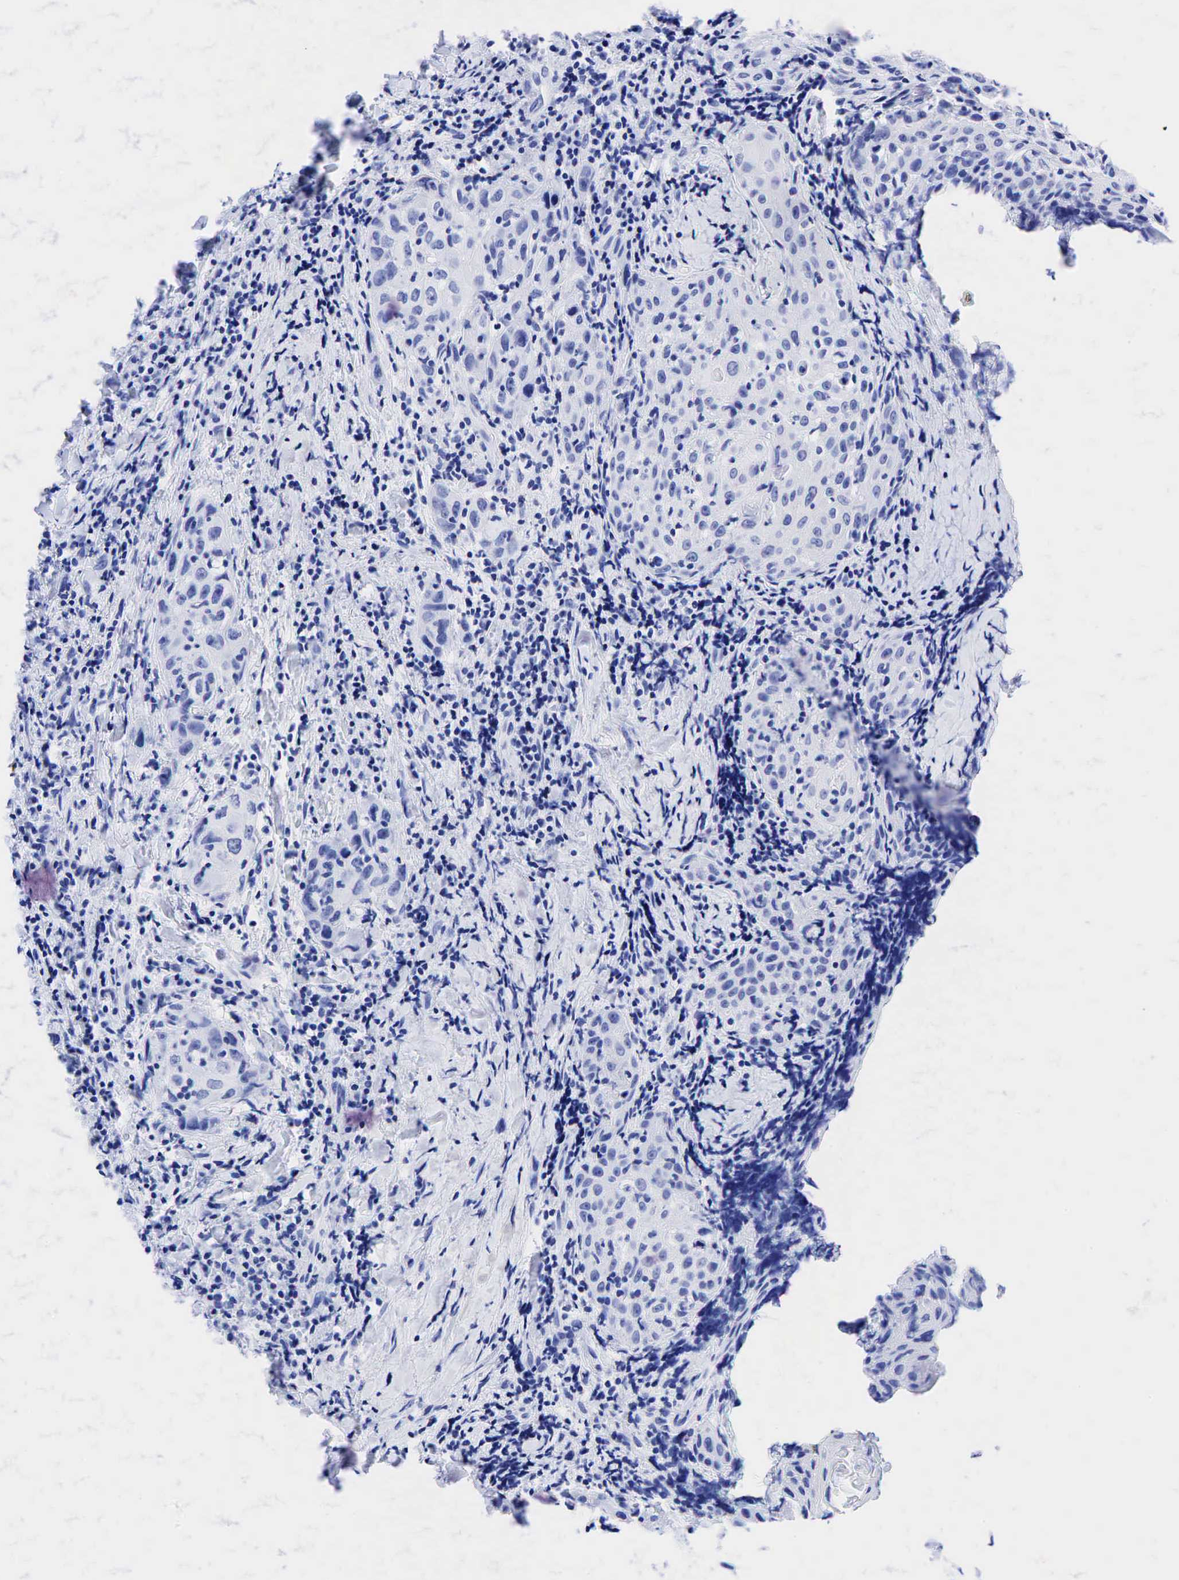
{"staining": {"intensity": "negative", "quantity": "none", "location": "none"}, "tissue": "head and neck cancer", "cell_type": "Tumor cells", "image_type": "cancer", "snomed": [{"axis": "morphology", "description": "Squamous cell carcinoma, NOS"}, {"axis": "topography", "description": "Oral tissue"}, {"axis": "topography", "description": "Head-Neck"}], "caption": "Protein analysis of head and neck cancer exhibits no significant staining in tumor cells.", "gene": "KRT19", "patient": {"sex": "female", "age": 82}}